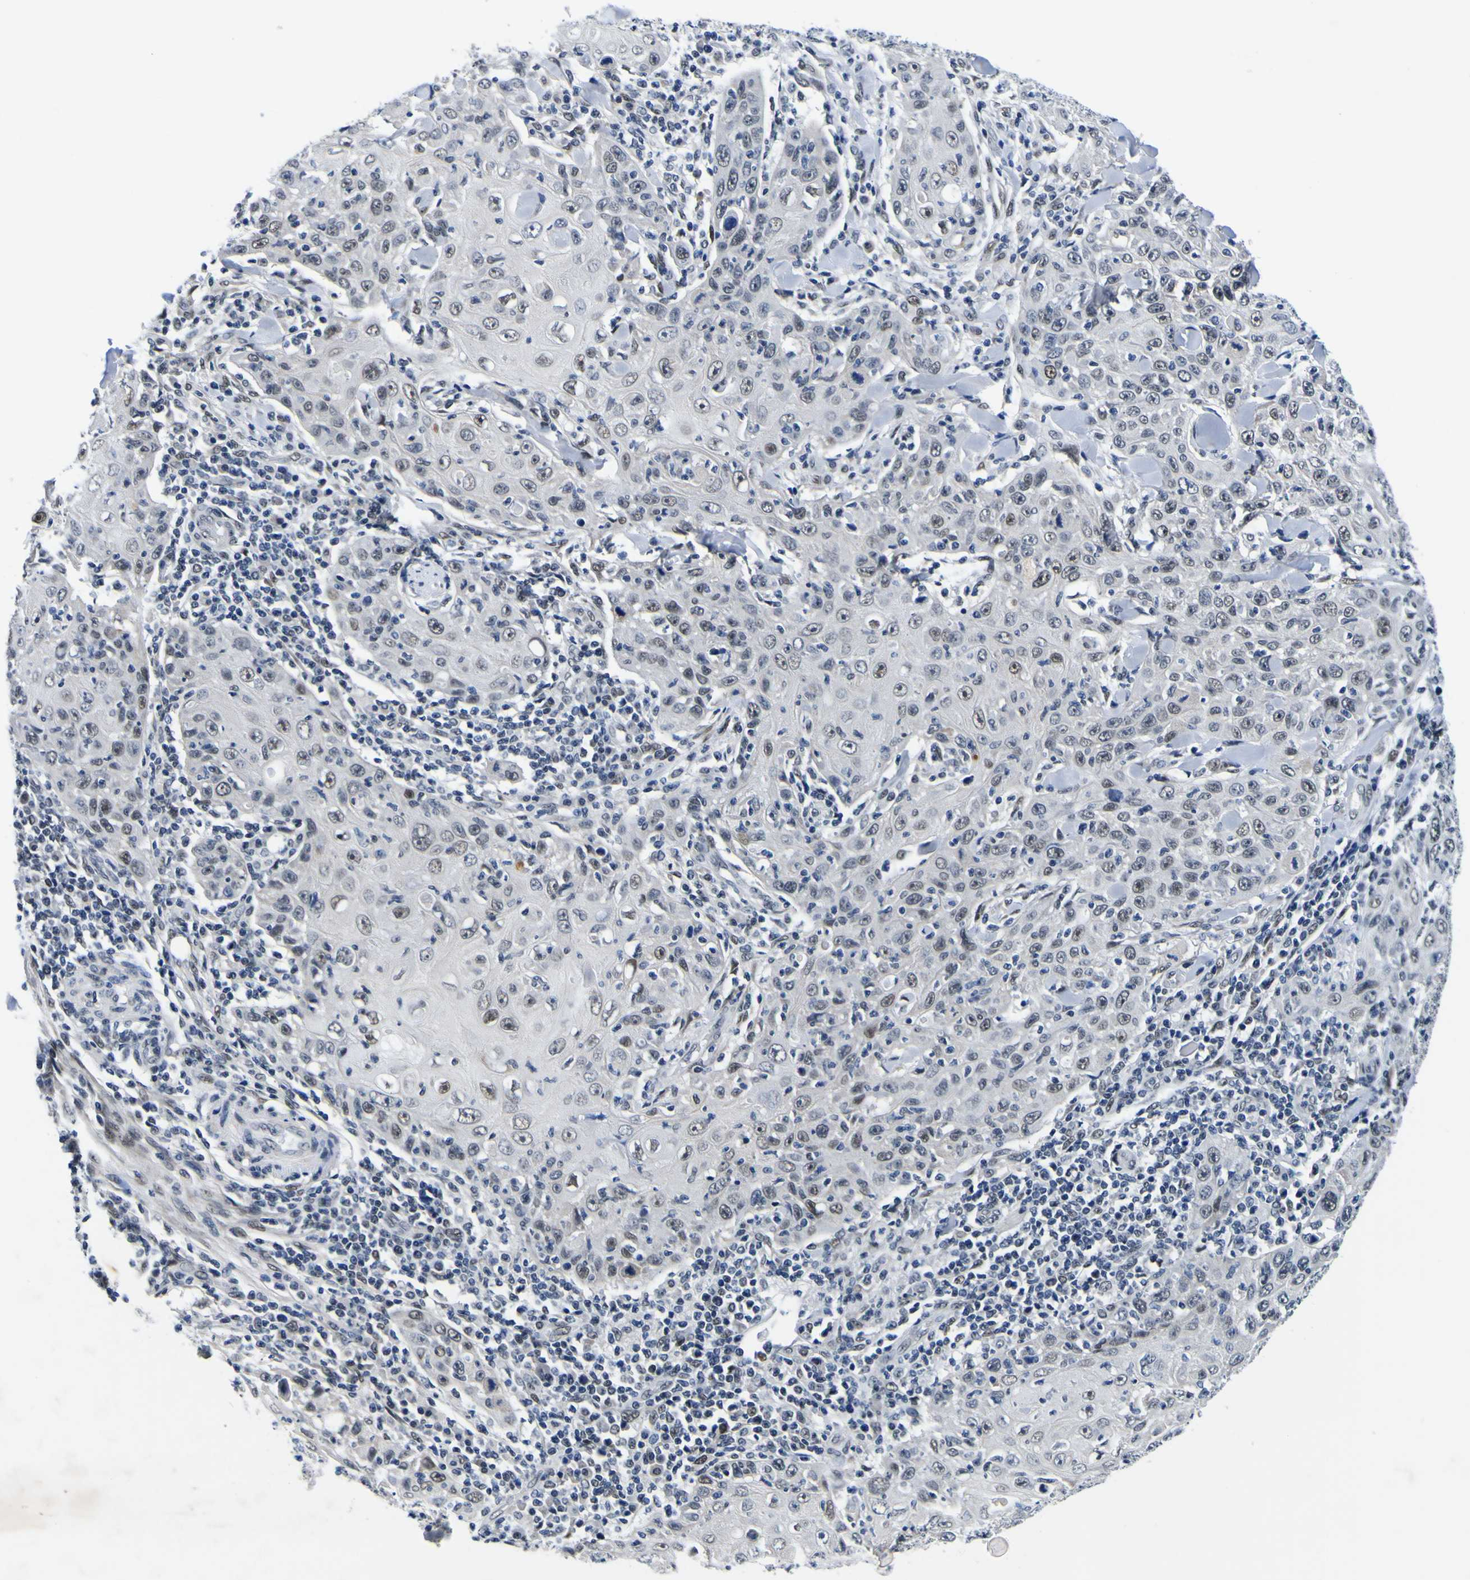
{"staining": {"intensity": "negative", "quantity": "none", "location": "none"}, "tissue": "skin cancer", "cell_type": "Tumor cells", "image_type": "cancer", "snomed": [{"axis": "morphology", "description": "Squamous cell carcinoma, NOS"}, {"axis": "topography", "description": "Skin"}], "caption": "There is no significant positivity in tumor cells of squamous cell carcinoma (skin).", "gene": "CUL4B", "patient": {"sex": "female", "age": 88}}